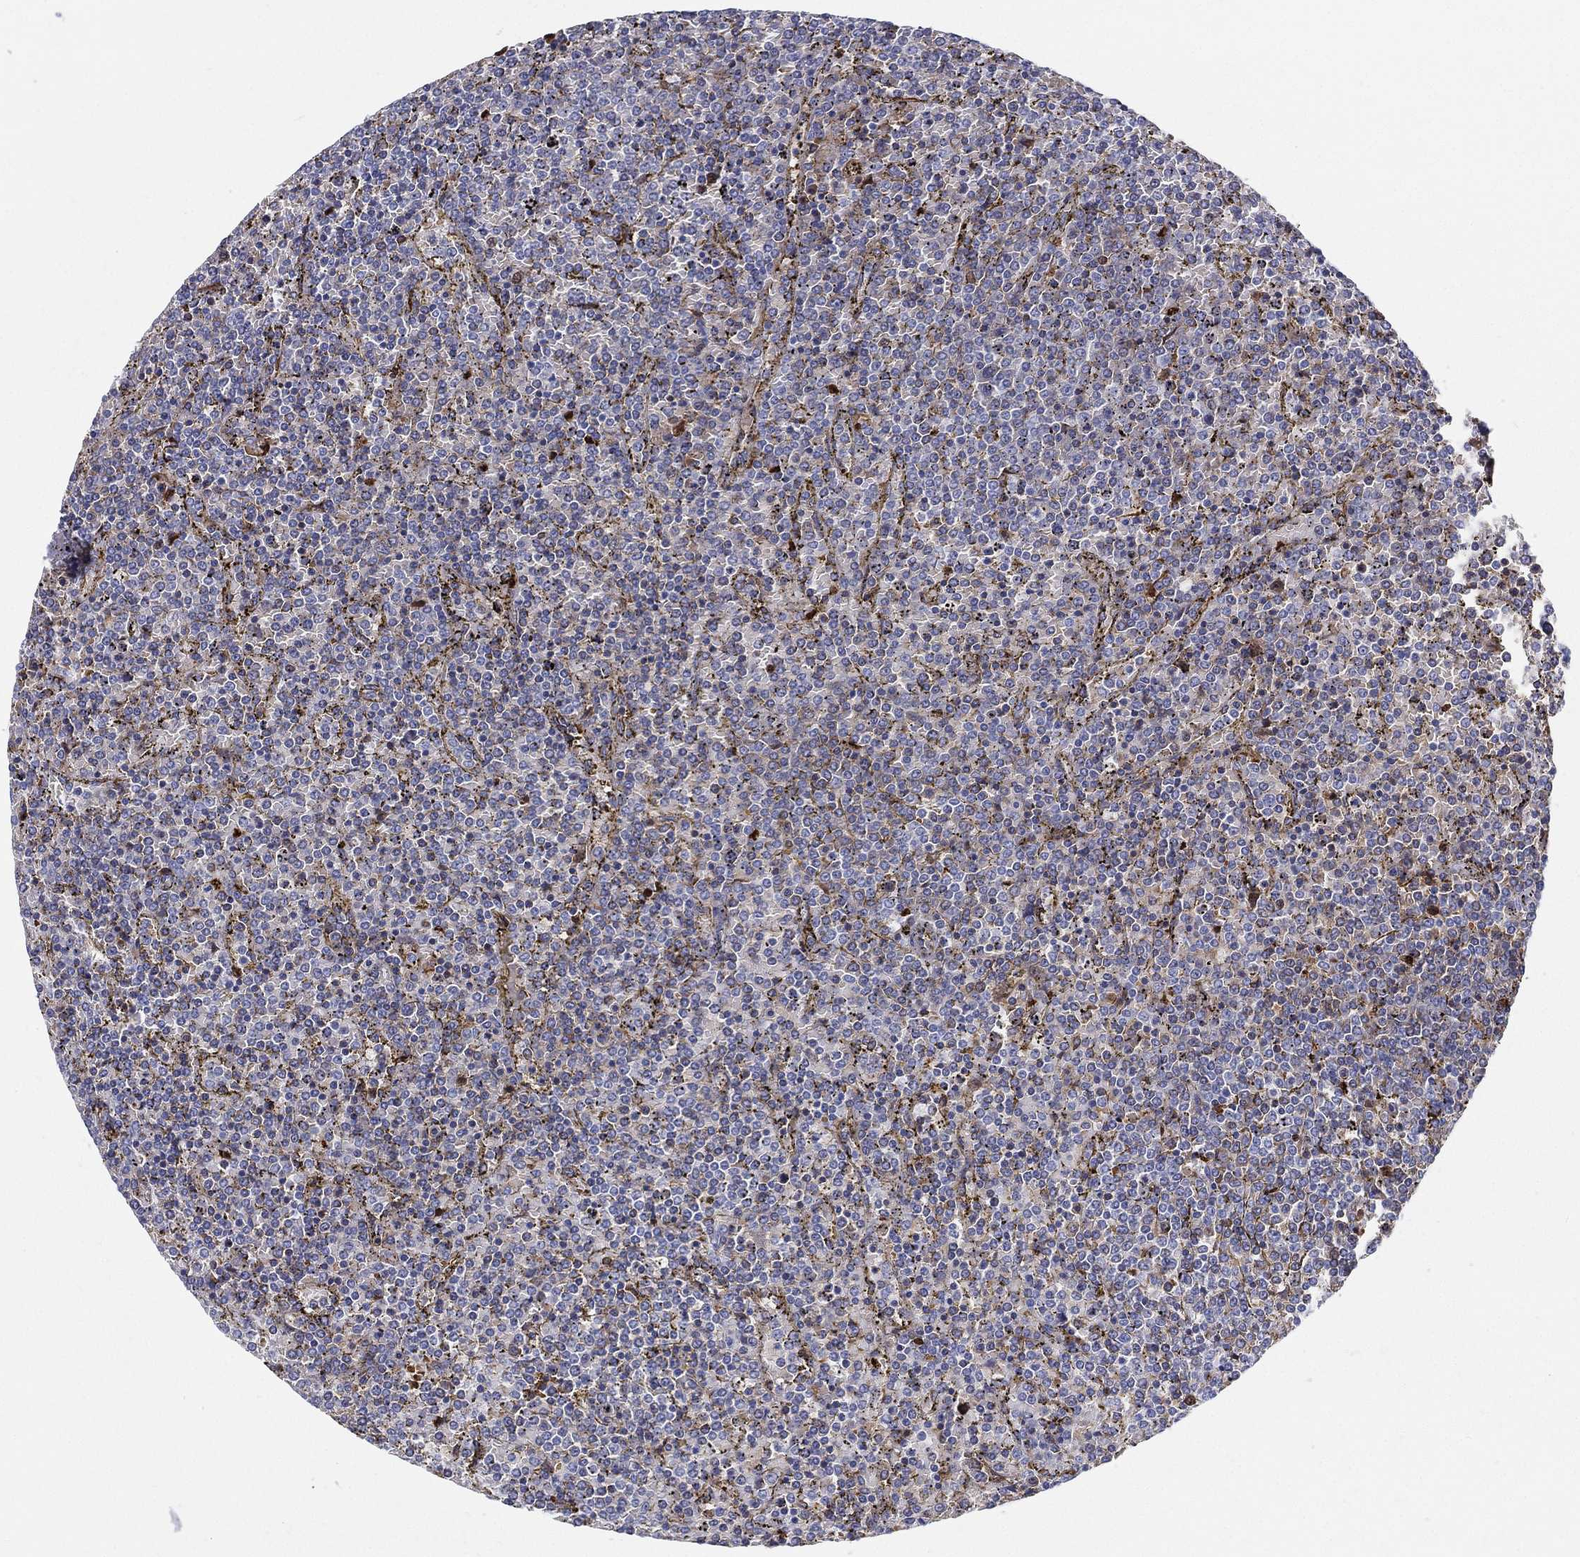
{"staining": {"intensity": "negative", "quantity": "none", "location": "none"}, "tissue": "lymphoma", "cell_type": "Tumor cells", "image_type": "cancer", "snomed": [{"axis": "morphology", "description": "Malignant lymphoma, non-Hodgkin's type, Low grade"}, {"axis": "topography", "description": "Spleen"}], "caption": "This is an immunohistochemistry micrograph of malignant lymphoma, non-Hodgkin's type (low-grade). There is no positivity in tumor cells.", "gene": "IFNB1", "patient": {"sex": "female", "age": 77}}